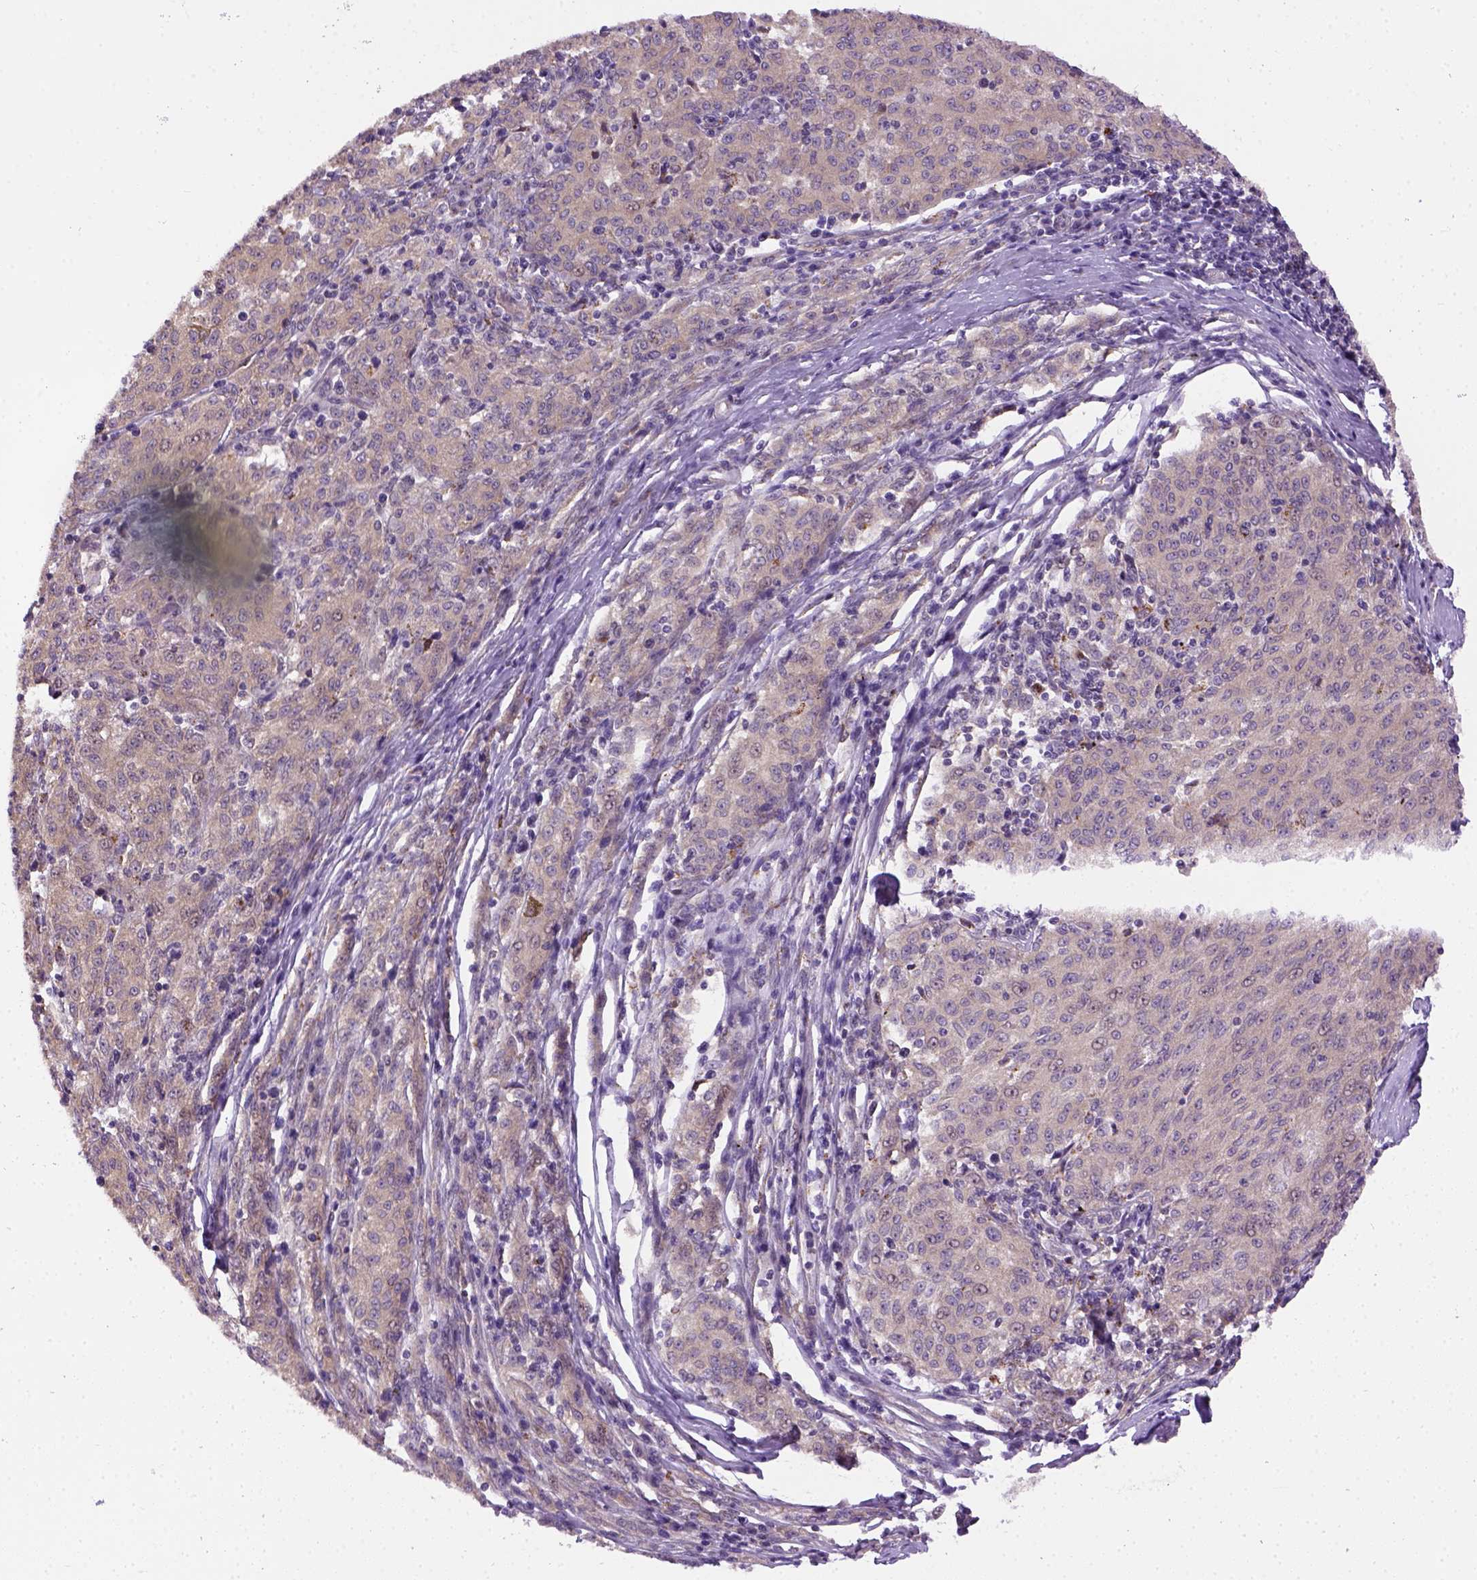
{"staining": {"intensity": "weak", "quantity": ">75%", "location": "cytoplasmic/membranous"}, "tissue": "melanoma", "cell_type": "Tumor cells", "image_type": "cancer", "snomed": [{"axis": "morphology", "description": "Malignant melanoma, NOS"}, {"axis": "topography", "description": "Skin"}], "caption": "Immunohistochemistry (IHC) micrograph of malignant melanoma stained for a protein (brown), which demonstrates low levels of weak cytoplasmic/membranous expression in approximately >75% of tumor cells.", "gene": "KAZN", "patient": {"sex": "female", "age": 72}}